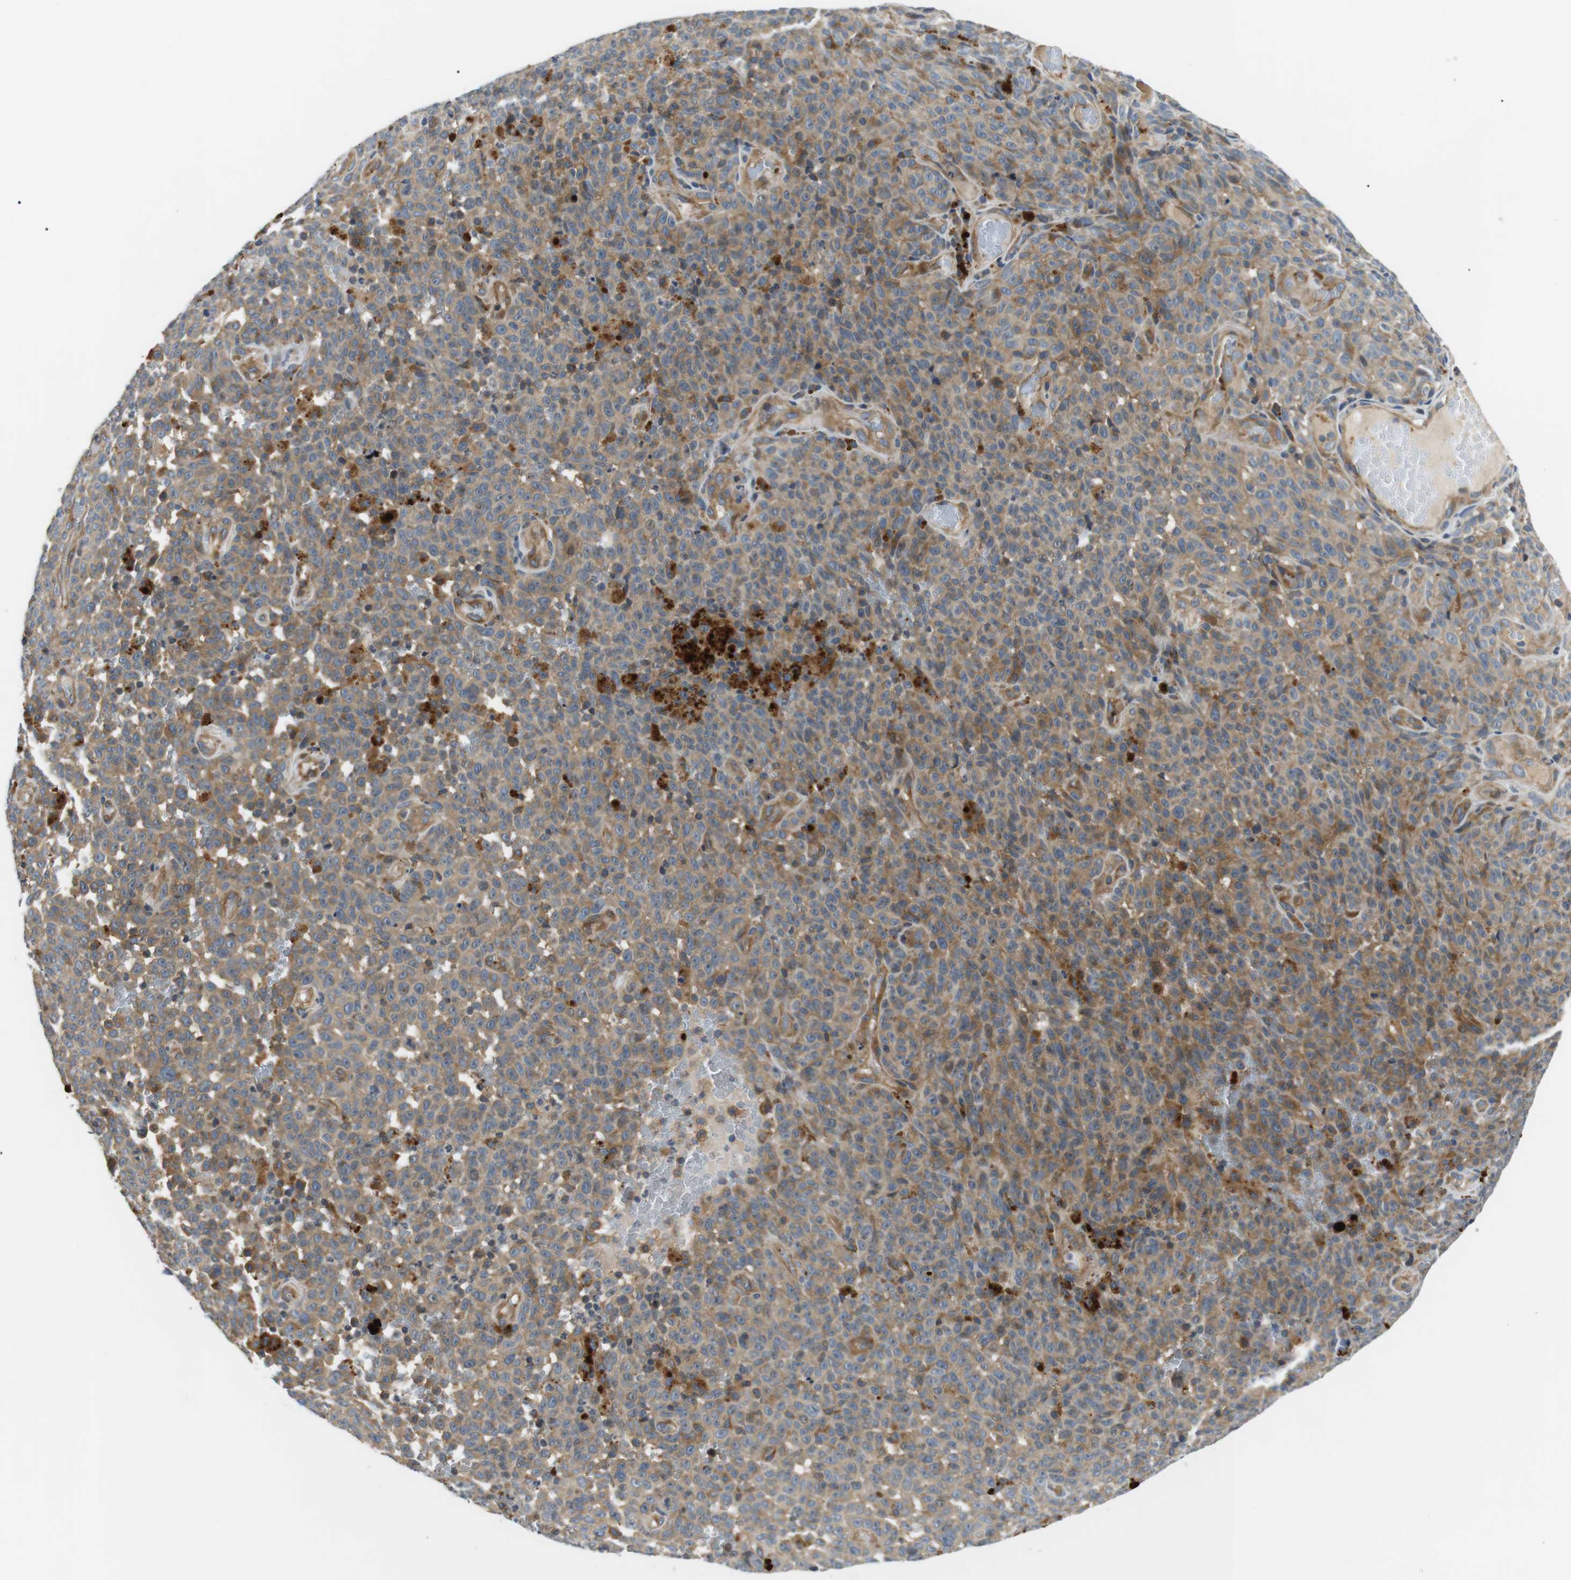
{"staining": {"intensity": "moderate", "quantity": ">75%", "location": "cytoplasmic/membranous"}, "tissue": "melanoma", "cell_type": "Tumor cells", "image_type": "cancer", "snomed": [{"axis": "morphology", "description": "Malignant melanoma, NOS"}, {"axis": "topography", "description": "Skin"}], "caption": "The photomicrograph shows immunohistochemical staining of melanoma. There is moderate cytoplasmic/membranous expression is present in approximately >75% of tumor cells.", "gene": "DIPK1A", "patient": {"sex": "female", "age": 82}}